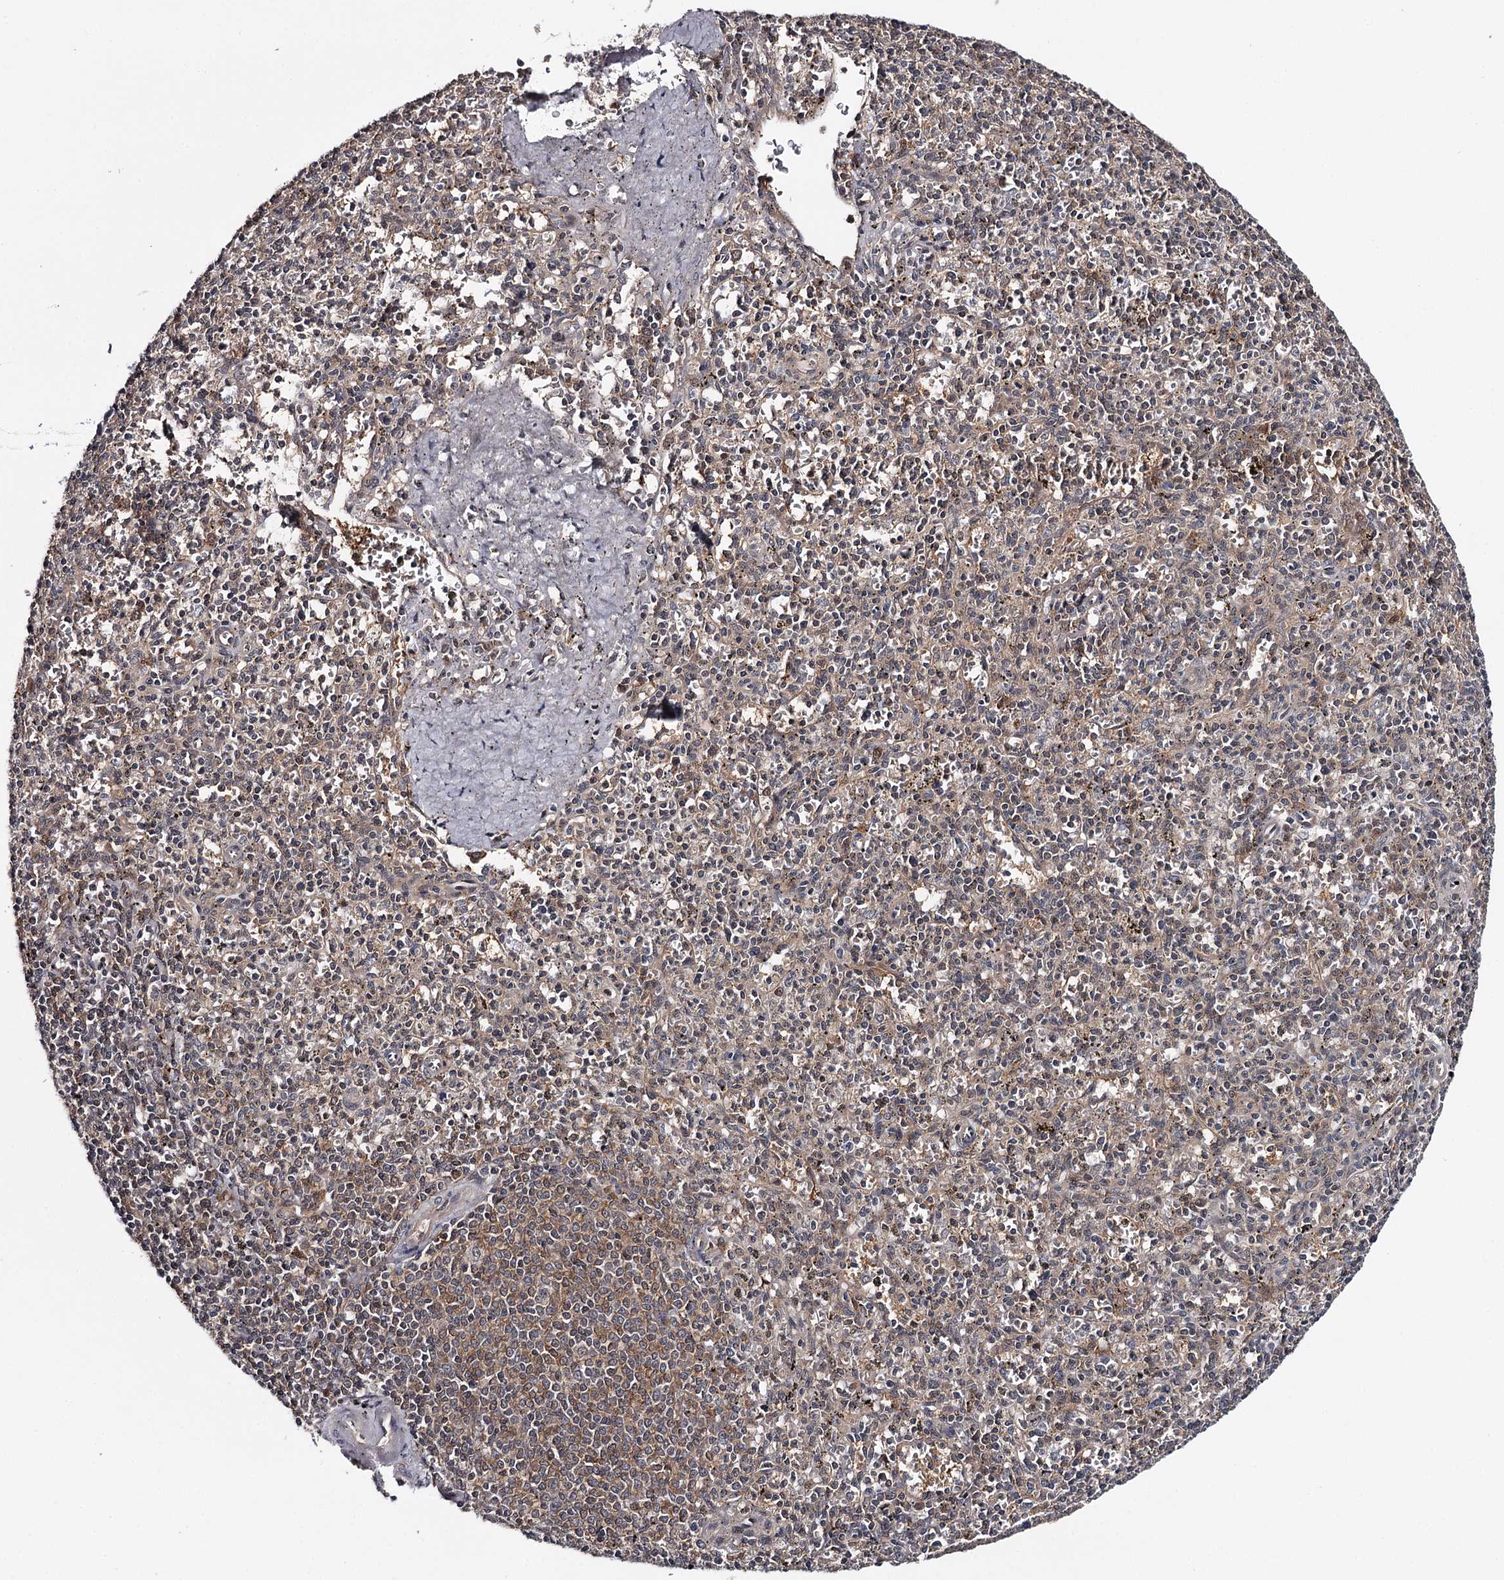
{"staining": {"intensity": "negative", "quantity": "none", "location": "none"}, "tissue": "spleen", "cell_type": "Cells in red pulp", "image_type": "normal", "snomed": [{"axis": "morphology", "description": "Normal tissue, NOS"}, {"axis": "topography", "description": "Spleen"}], "caption": "Cells in red pulp show no significant protein positivity in normal spleen. (DAB IHC visualized using brightfield microscopy, high magnification).", "gene": "GTSF1", "patient": {"sex": "male", "age": 72}}